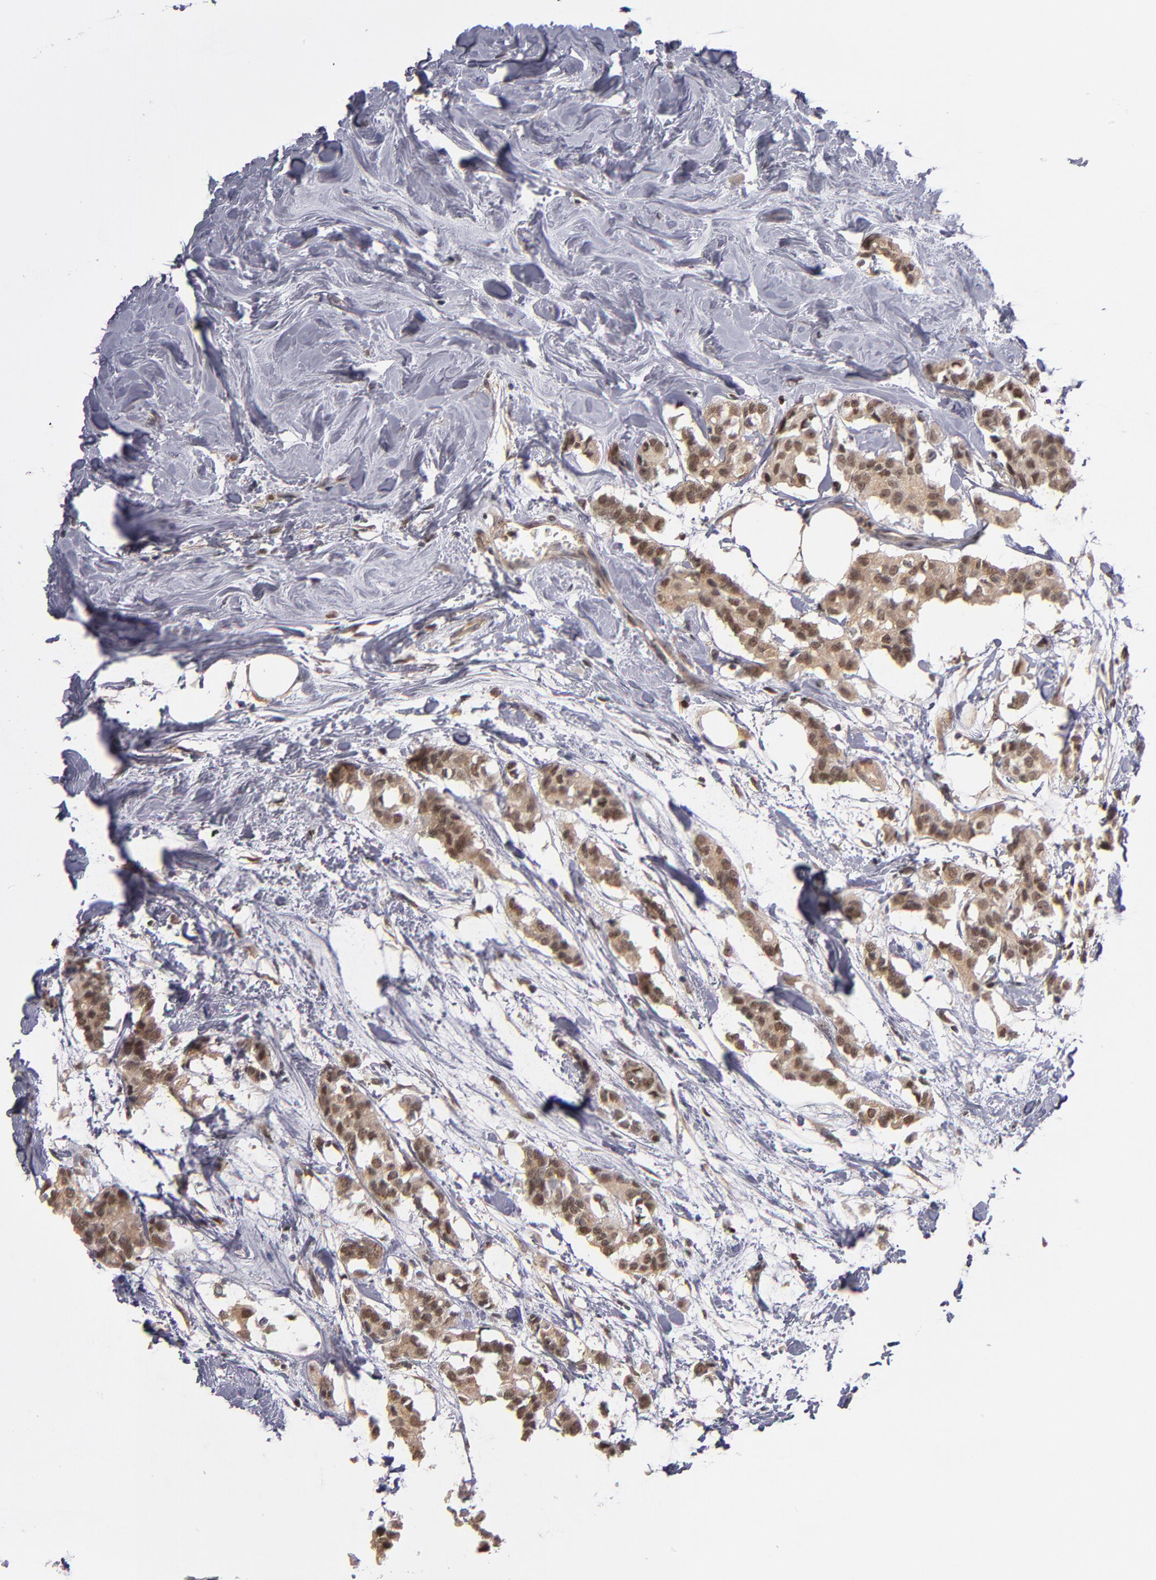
{"staining": {"intensity": "weak", "quantity": ">75%", "location": "nuclear"}, "tissue": "breast cancer", "cell_type": "Tumor cells", "image_type": "cancer", "snomed": [{"axis": "morphology", "description": "Duct carcinoma"}, {"axis": "topography", "description": "Breast"}], "caption": "Immunohistochemistry (IHC) micrograph of human breast intraductal carcinoma stained for a protein (brown), which displays low levels of weak nuclear staining in approximately >75% of tumor cells.", "gene": "KDM6A", "patient": {"sex": "female", "age": 84}}